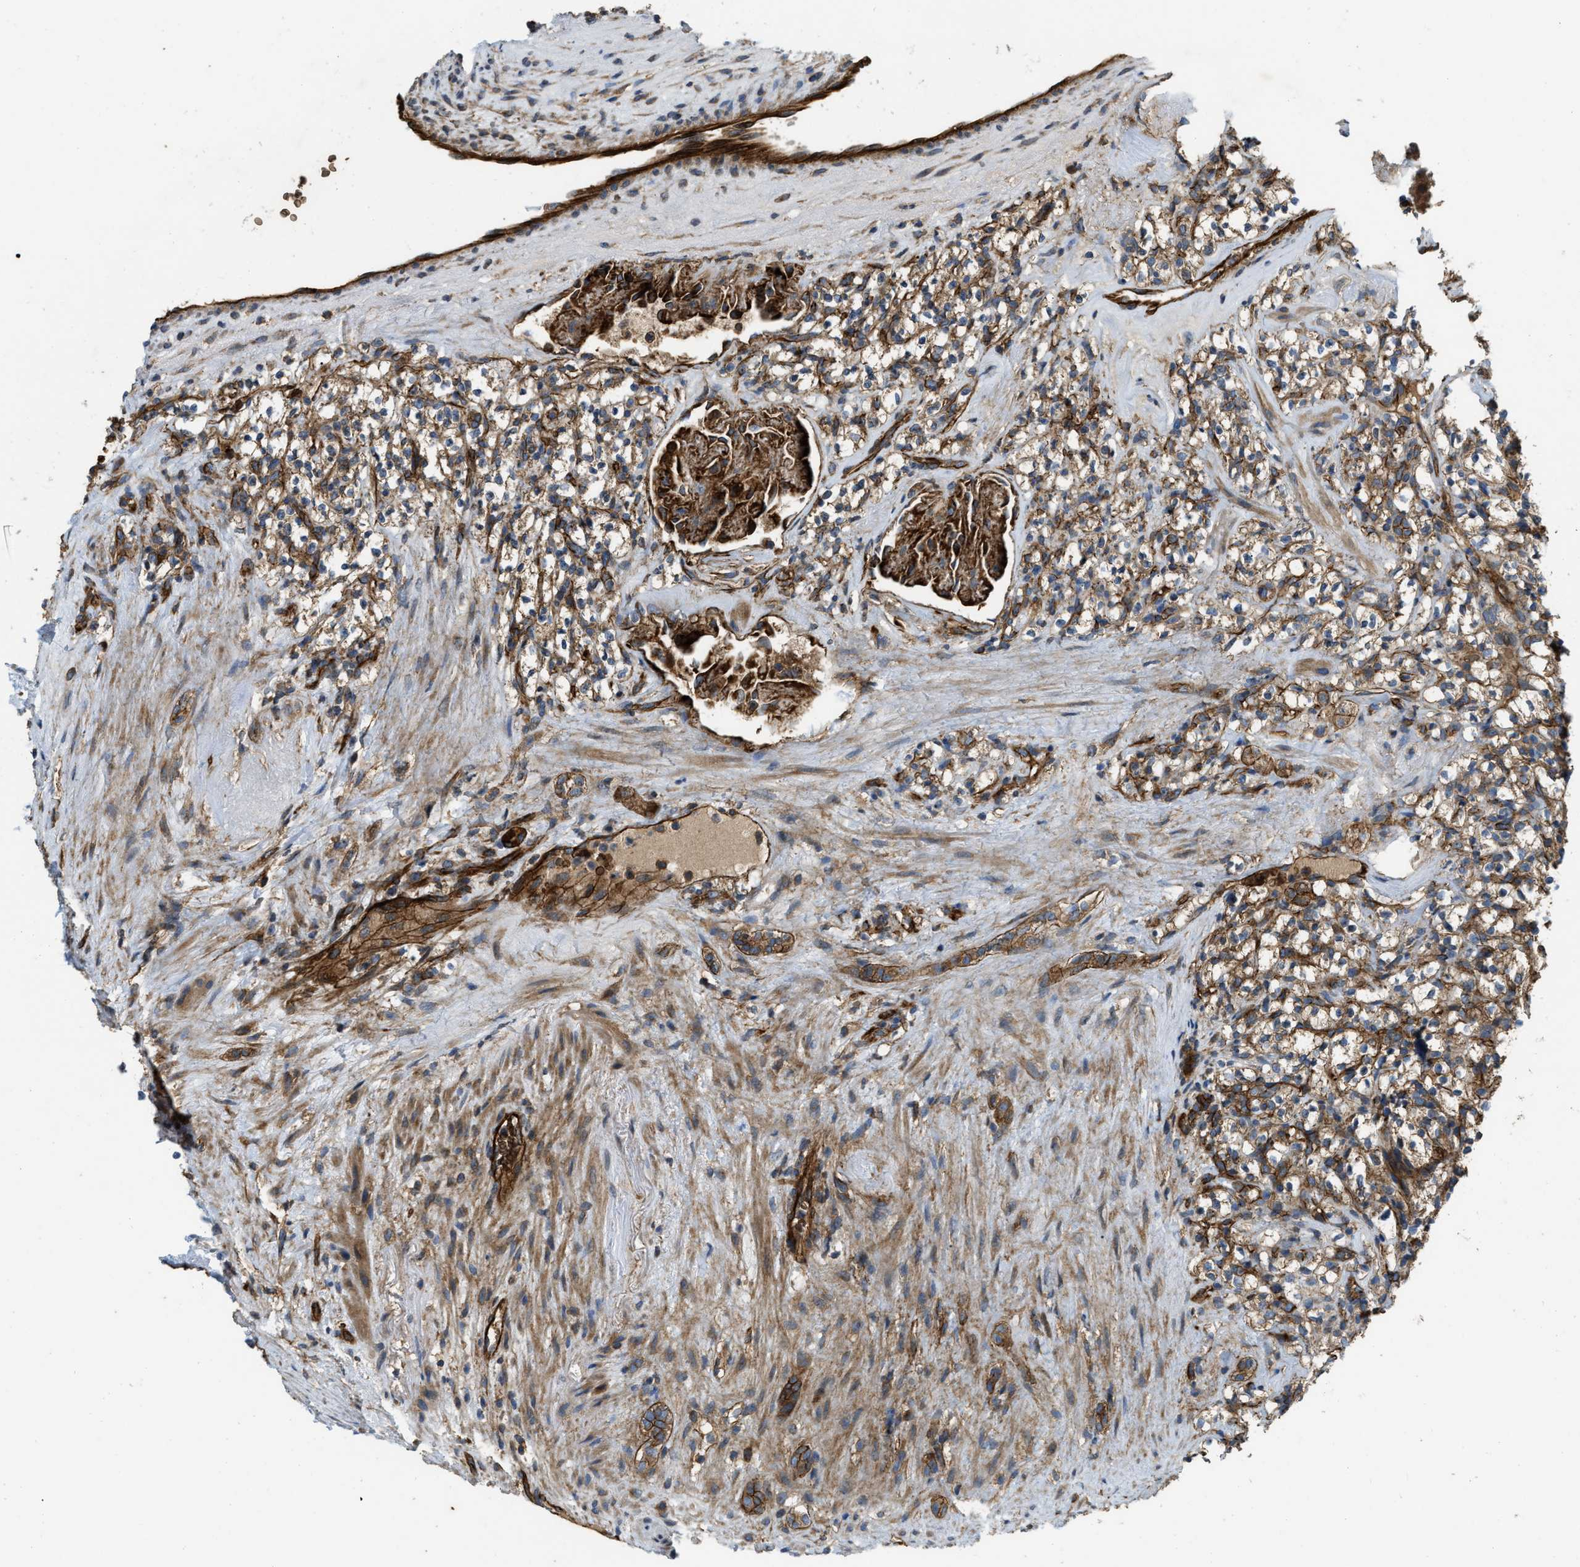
{"staining": {"intensity": "moderate", "quantity": ">75%", "location": "cytoplasmic/membranous"}, "tissue": "renal cancer", "cell_type": "Tumor cells", "image_type": "cancer", "snomed": [{"axis": "morphology", "description": "Normal tissue, NOS"}, {"axis": "morphology", "description": "Adenocarcinoma, NOS"}, {"axis": "topography", "description": "Kidney"}], "caption": "IHC staining of renal adenocarcinoma, which demonstrates medium levels of moderate cytoplasmic/membranous positivity in about >75% of tumor cells indicating moderate cytoplasmic/membranous protein positivity. The staining was performed using DAB (brown) for protein detection and nuclei were counterstained in hematoxylin (blue).", "gene": "ERC1", "patient": {"sex": "female", "age": 72}}